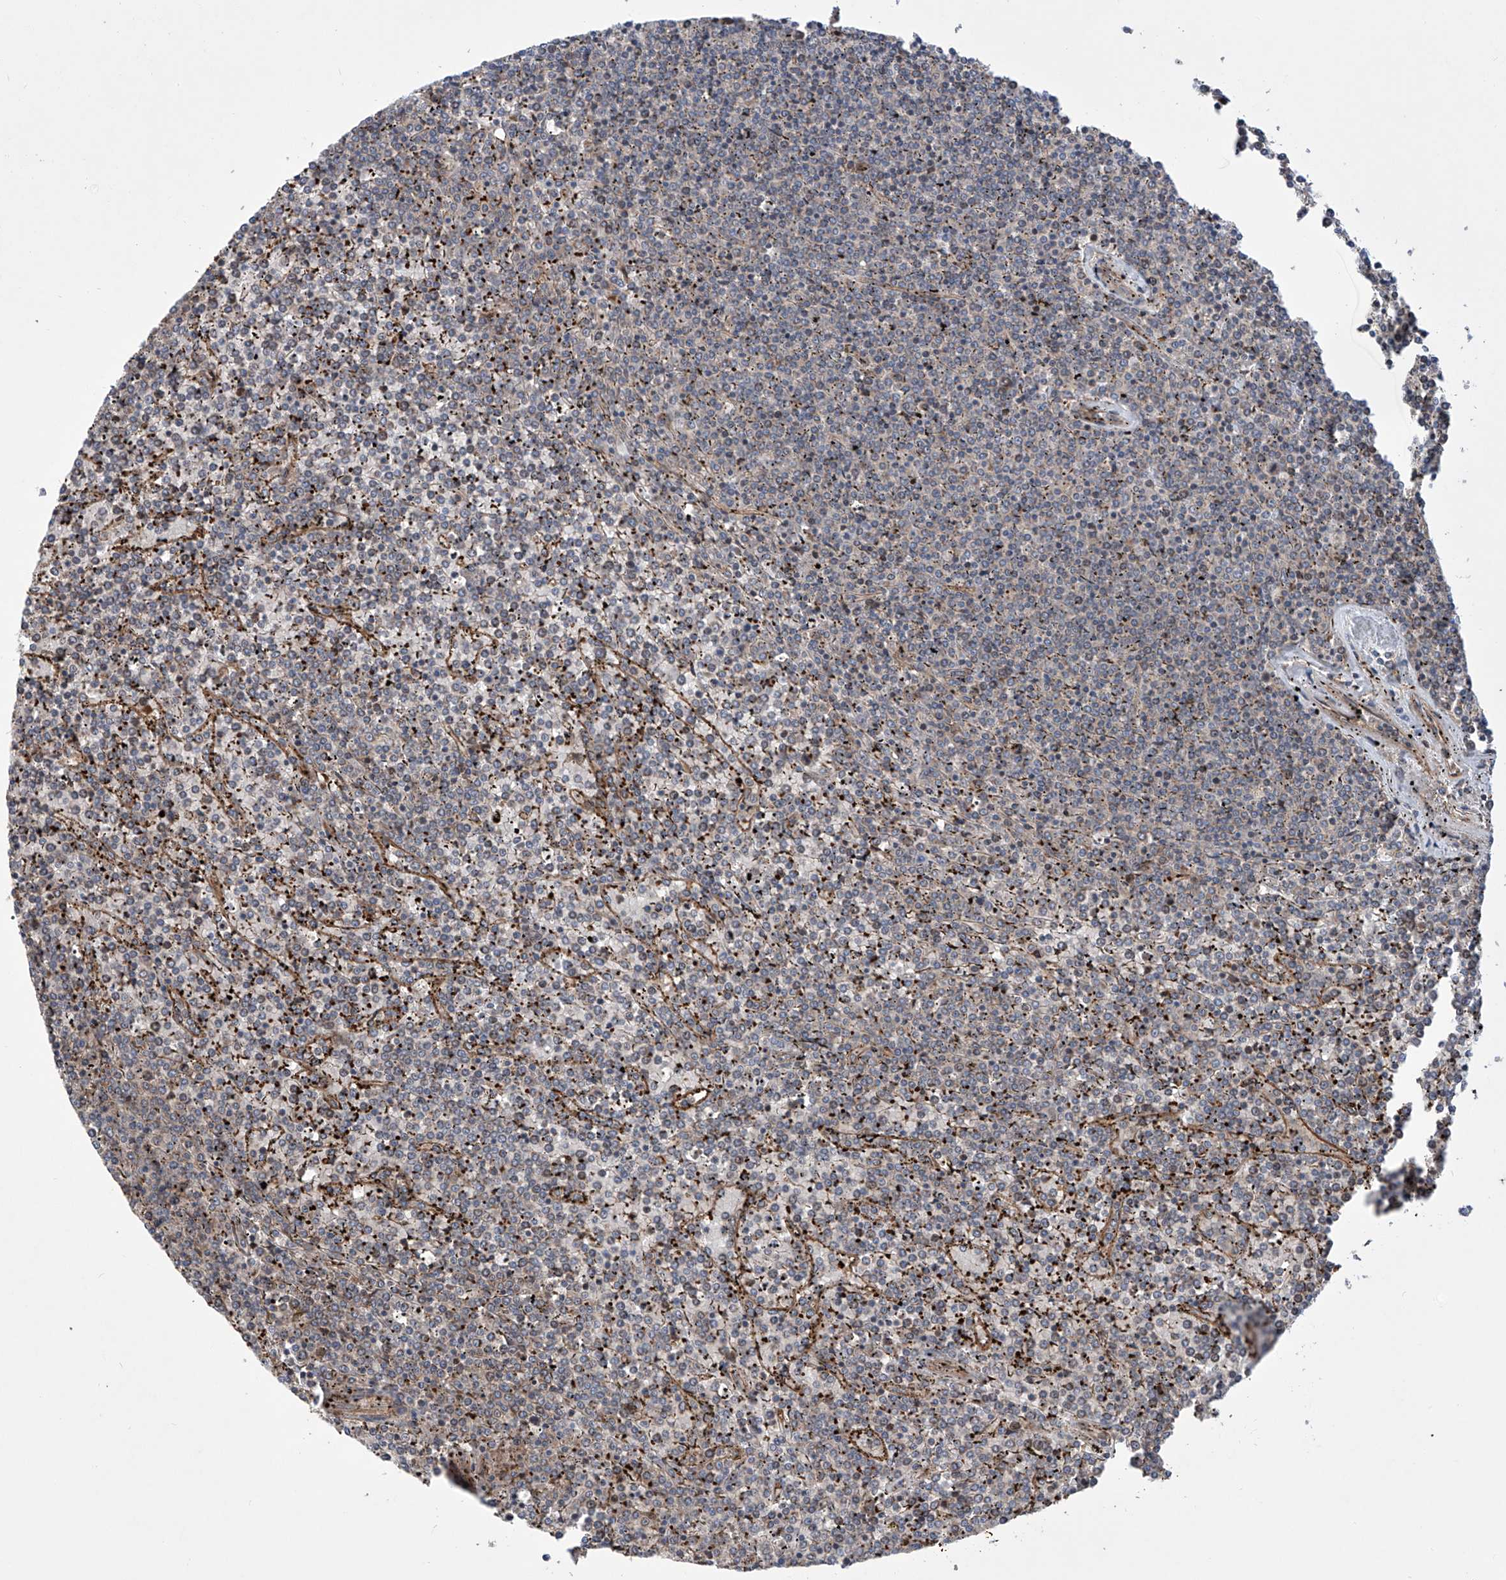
{"staining": {"intensity": "negative", "quantity": "none", "location": "none"}, "tissue": "lymphoma", "cell_type": "Tumor cells", "image_type": "cancer", "snomed": [{"axis": "morphology", "description": "Malignant lymphoma, non-Hodgkin's type, Low grade"}, {"axis": "topography", "description": "Spleen"}], "caption": "An immunohistochemistry (IHC) photomicrograph of lymphoma is shown. There is no staining in tumor cells of lymphoma. Brightfield microscopy of immunohistochemistry stained with DAB (brown) and hematoxylin (blue), captured at high magnification.", "gene": "APAF1", "patient": {"sex": "female", "age": 19}}